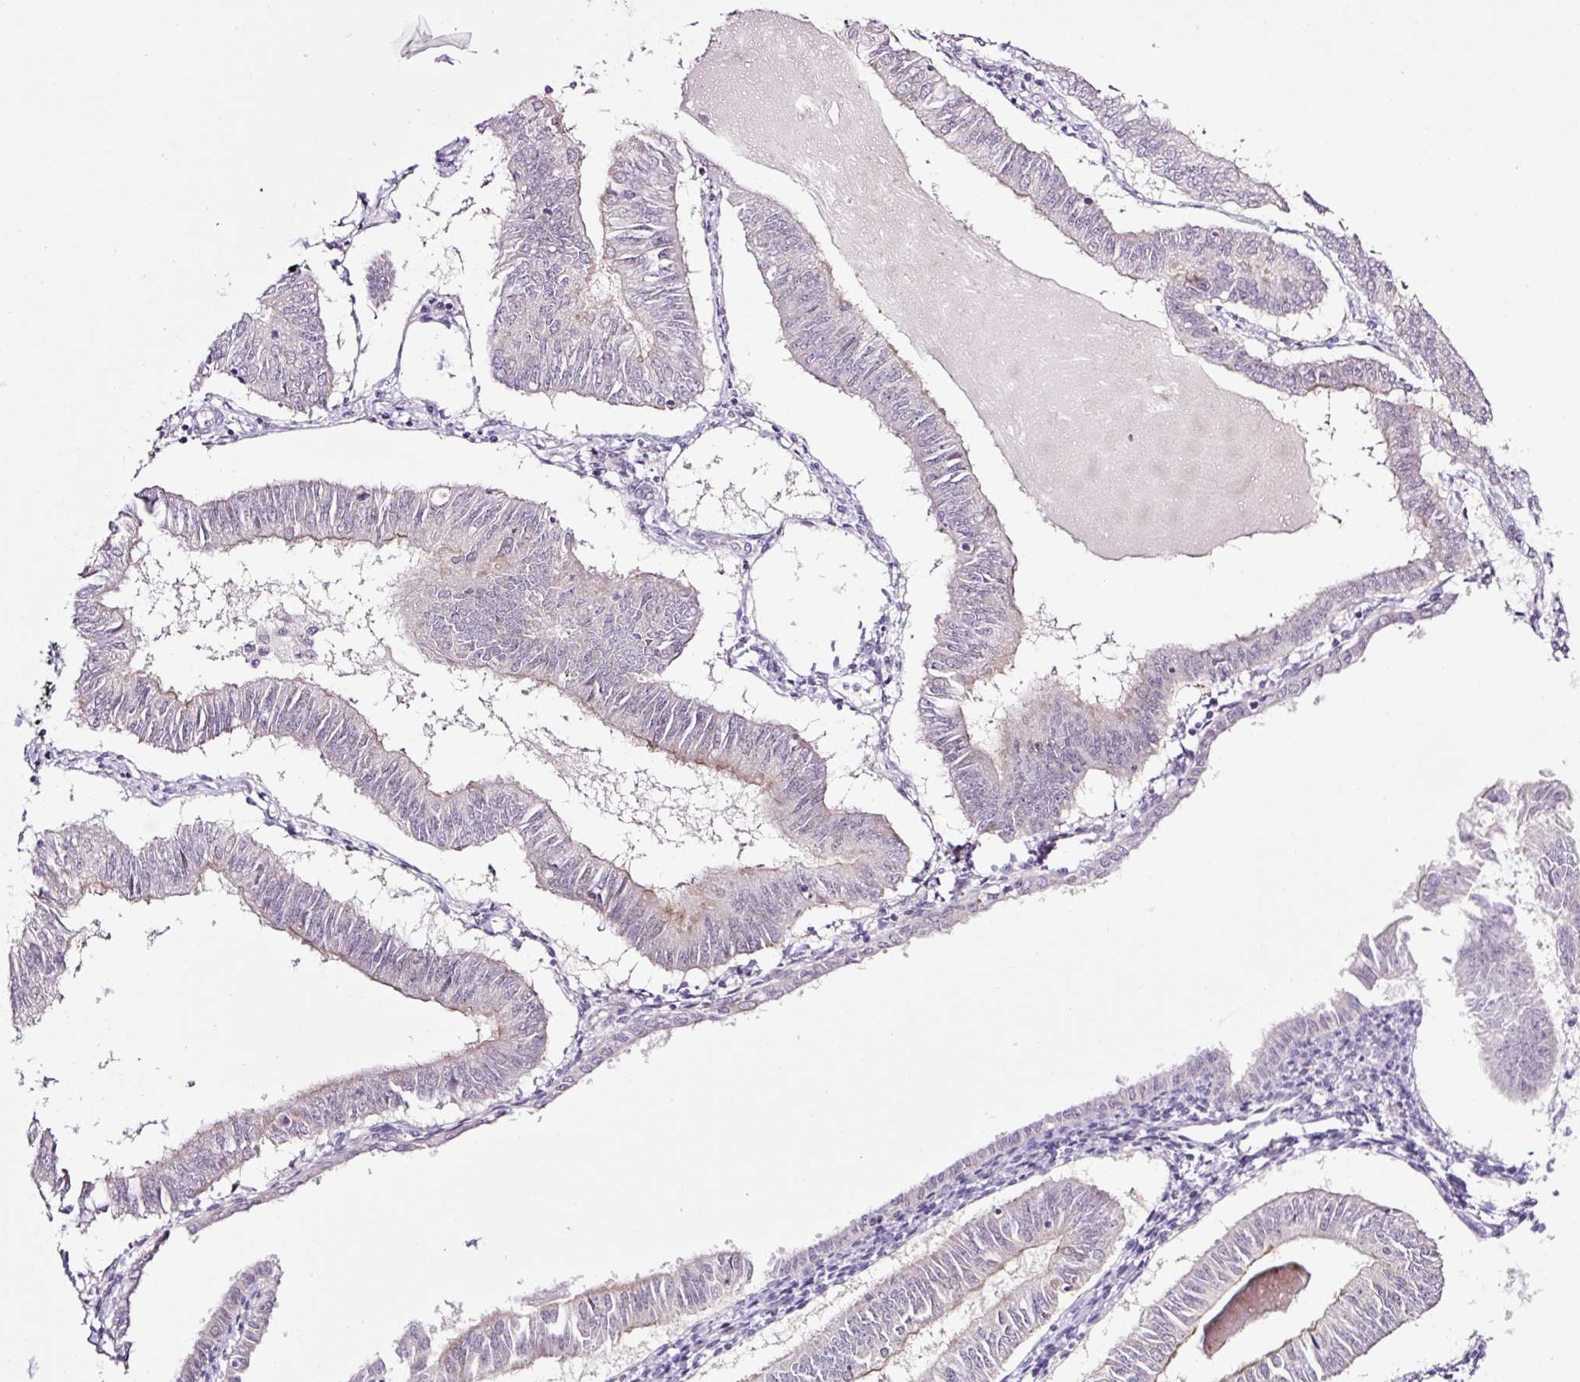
{"staining": {"intensity": "moderate", "quantity": "<25%", "location": "cytoplasmic/membranous"}, "tissue": "endometrial cancer", "cell_type": "Tumor cells", "image_type": "cancer", "snomed": [{"axis": "morphology", "description": "Adenocarcinoma, NOS"}, {"axis": "topography", "description": "Endometrium"}], "caption": "Adenocarcinoma (endometrial) stained for a protein reveals moderate cytoplasmic/membranous positivity in tumor cells.", "gene": "ICE1", "patient": {"sex": "female", "age": 58}}